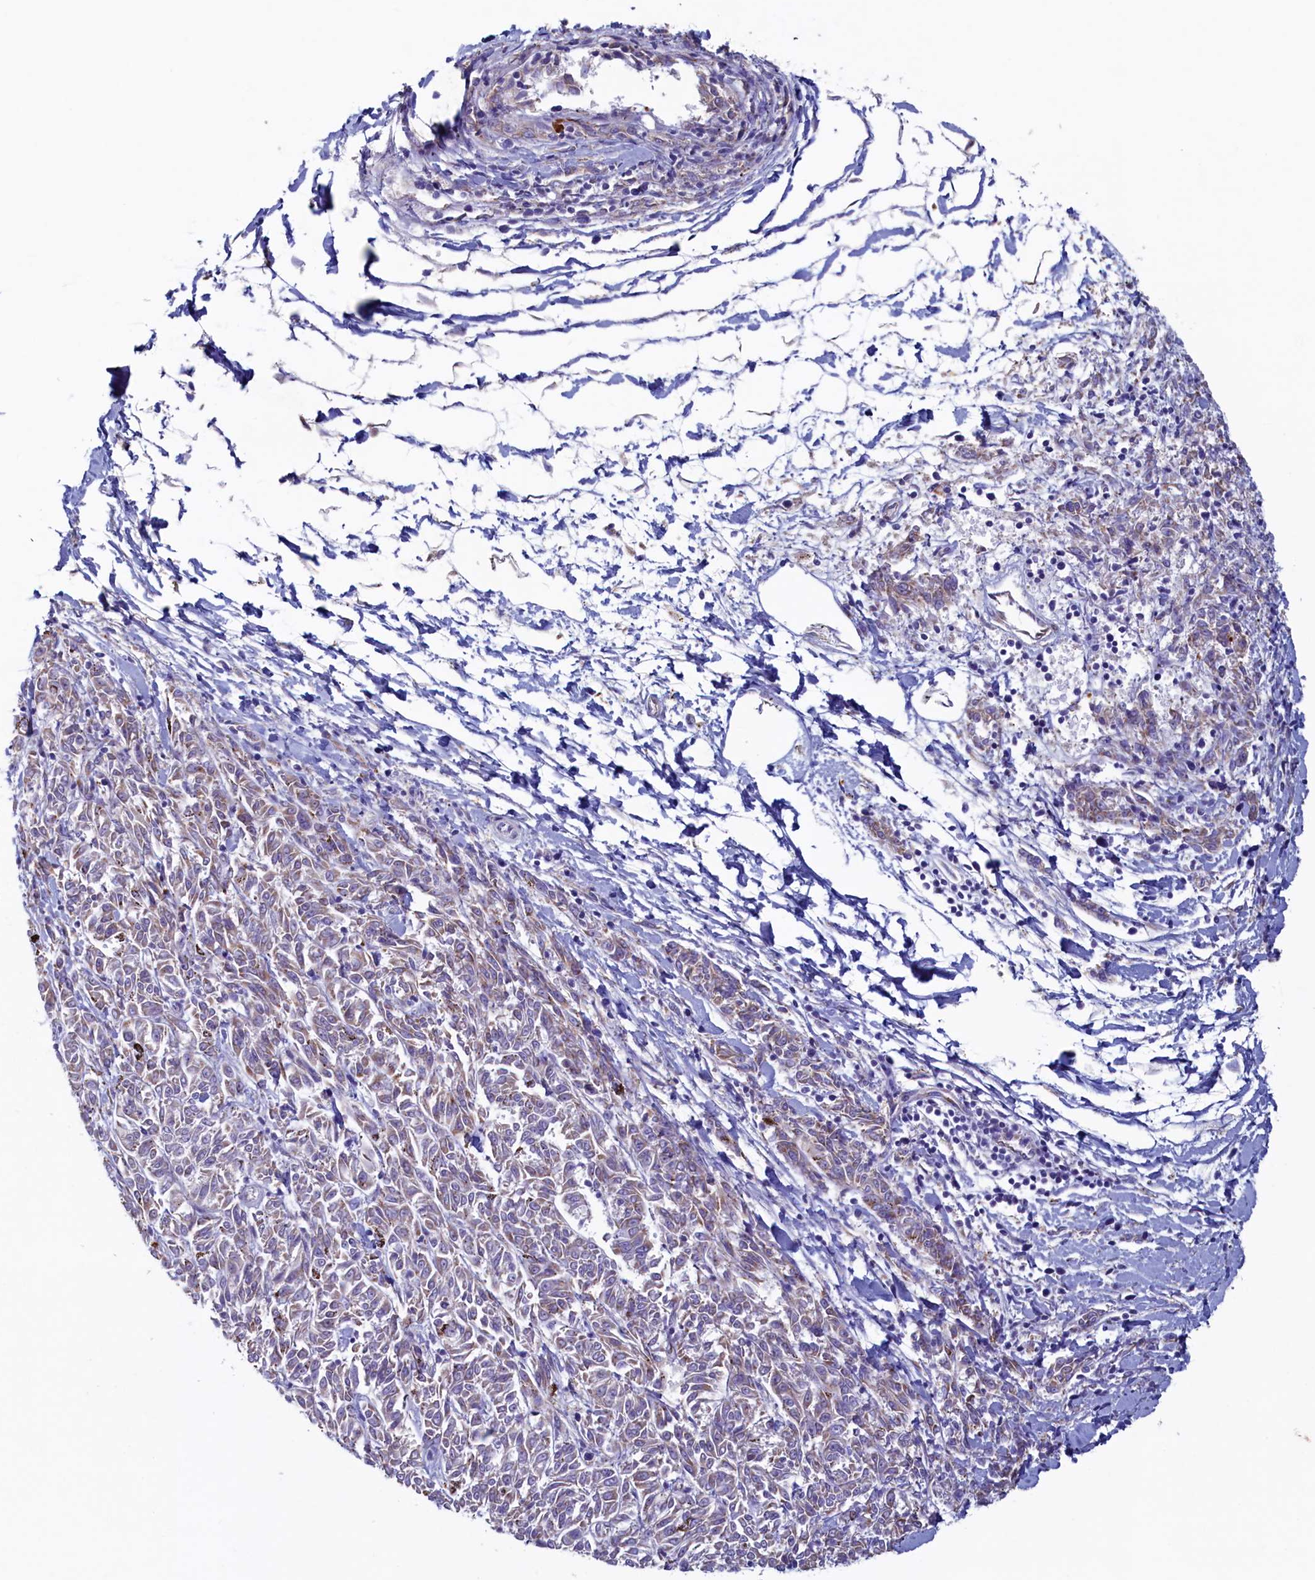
{"staining": {"intensity": "weak", "quantity": "<25%", "location": "cytoplasmic/membranous"}, "tissue": "melanoma", "cell_type": "Tumor cells", "image_type": "cancer", "snomed": [{"axis": "morphology", "description": "Malignant melanoma, NOS"}, {"axis": "topography", "description": "Skin"}], "caption": "A micrograph of malignant melanoma stained for a protein reveals no brown staining in tumor cells.", "gene": "CBLIF", "patient": {"sex": "female", "age": 72}}